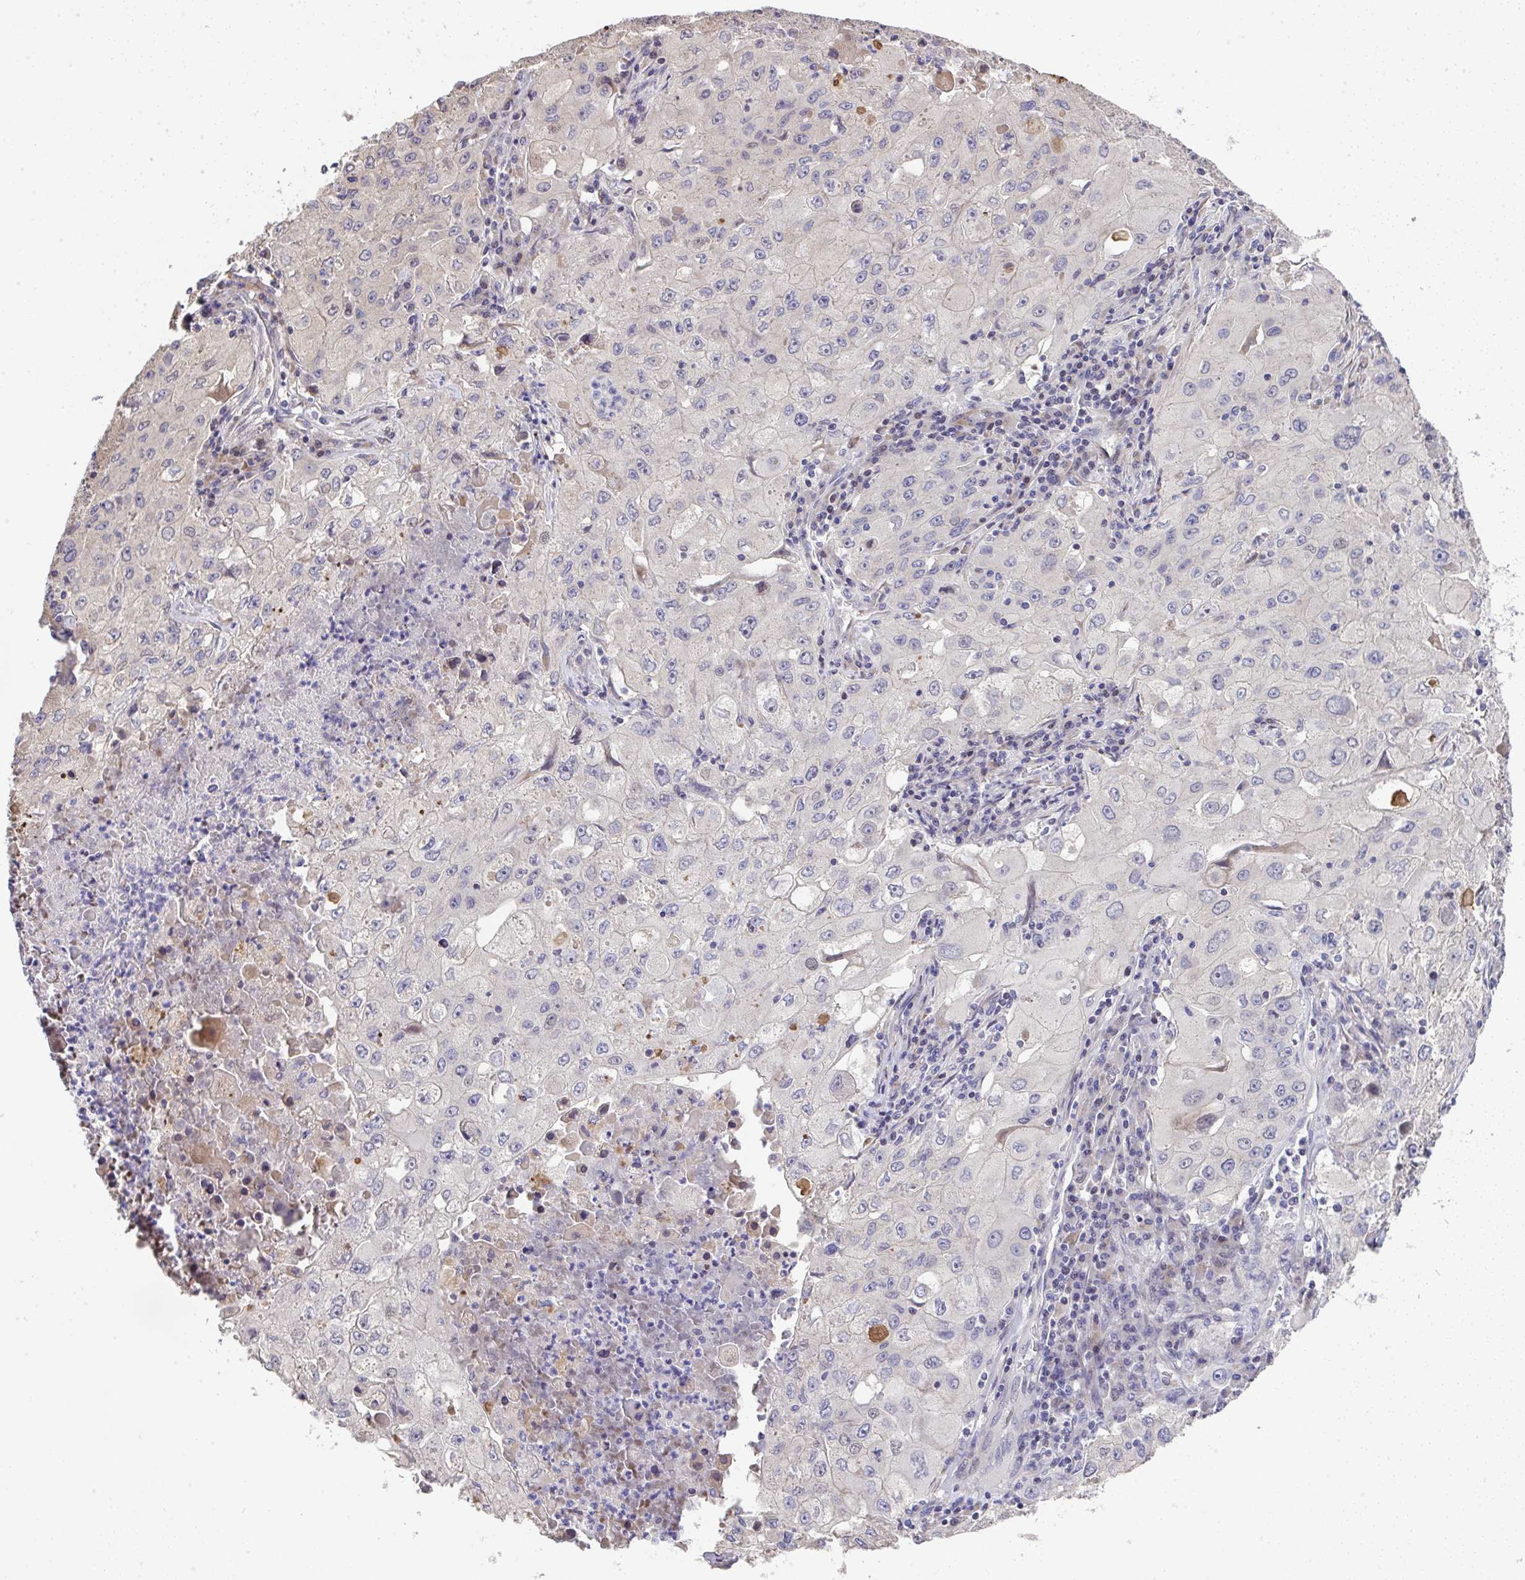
{"staining": {"intensity": "negative", "quantity": "none", "location": "none"}, "tissue": "lung cancer", "cell_type": "Tumor cells", "image_type": "cancer", "snomed": [{"axis": "morphology", "description": "Squamous cell carcinoma, NOS"}, {"axis": "topography", "description": "Lung"}], "caption": "DAB (3,3'-diaminobenzidine) immunohistochemical staining of lung cancer (squamous cell carcinoma) shows no significant positivity in tumor cells.", "gene": "RUNDC3B", "patient": {"sex": "male", "age": 63}}